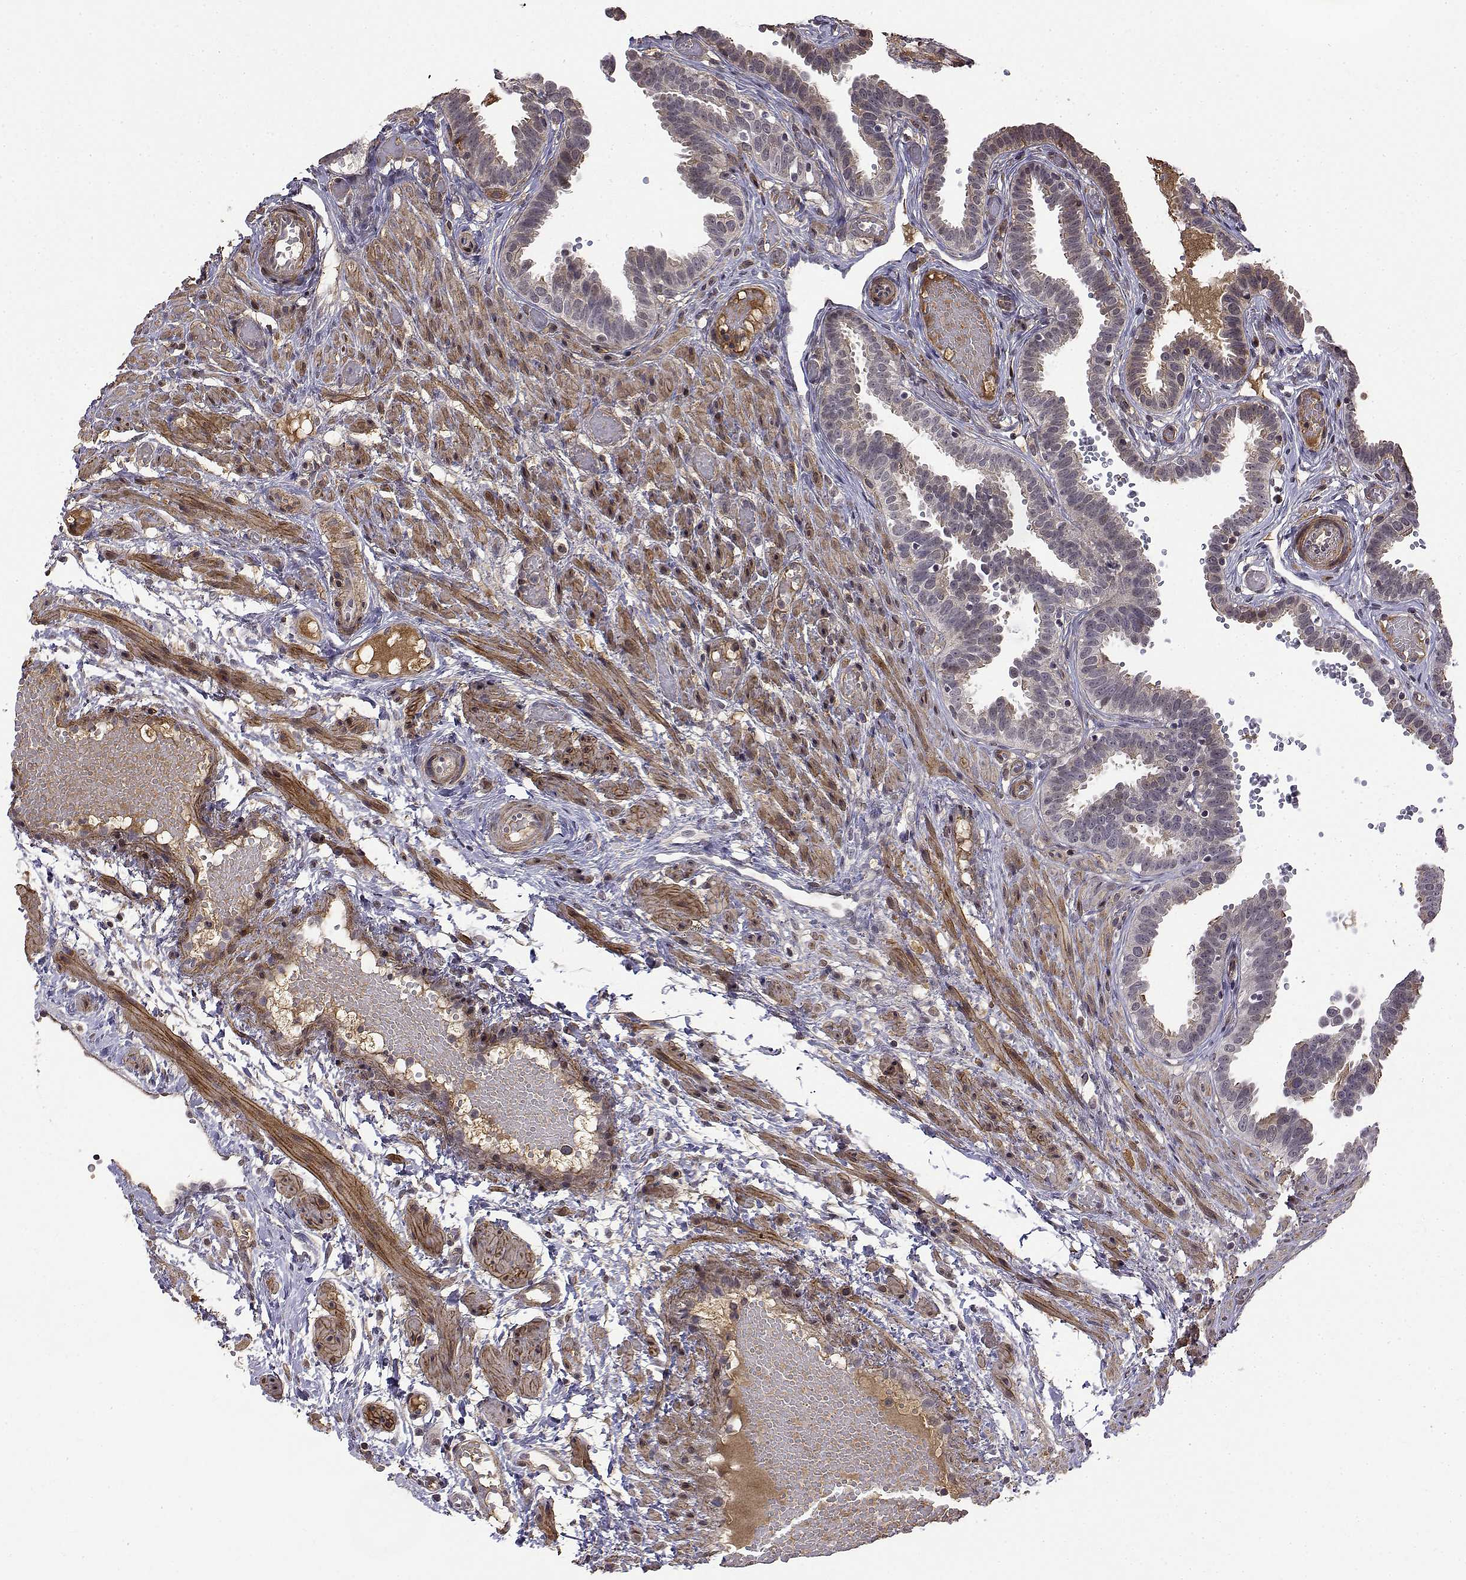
{"staining": {"intensity": "negative", "quantity": "none", "location": "none"}, "tissue": "fallopian tube", "cell_type": "Glandular cells", "image_type": "normal", "snomed": [{"axis": "morphology", "description": "Normal tissue, NOS"}, {"axis": "topography", "description": "Fallopian tube"}], "caption": "Image shows no protein positivity in glandular cells of benign fallopian tube. (Stains: DAB immunohistochemistry with hematoxylin counter stain, Microscopy: brightfield microscopy at high magnification).", "gene": "ITGA7", "patient": {"sex": "female", "age": 37}}